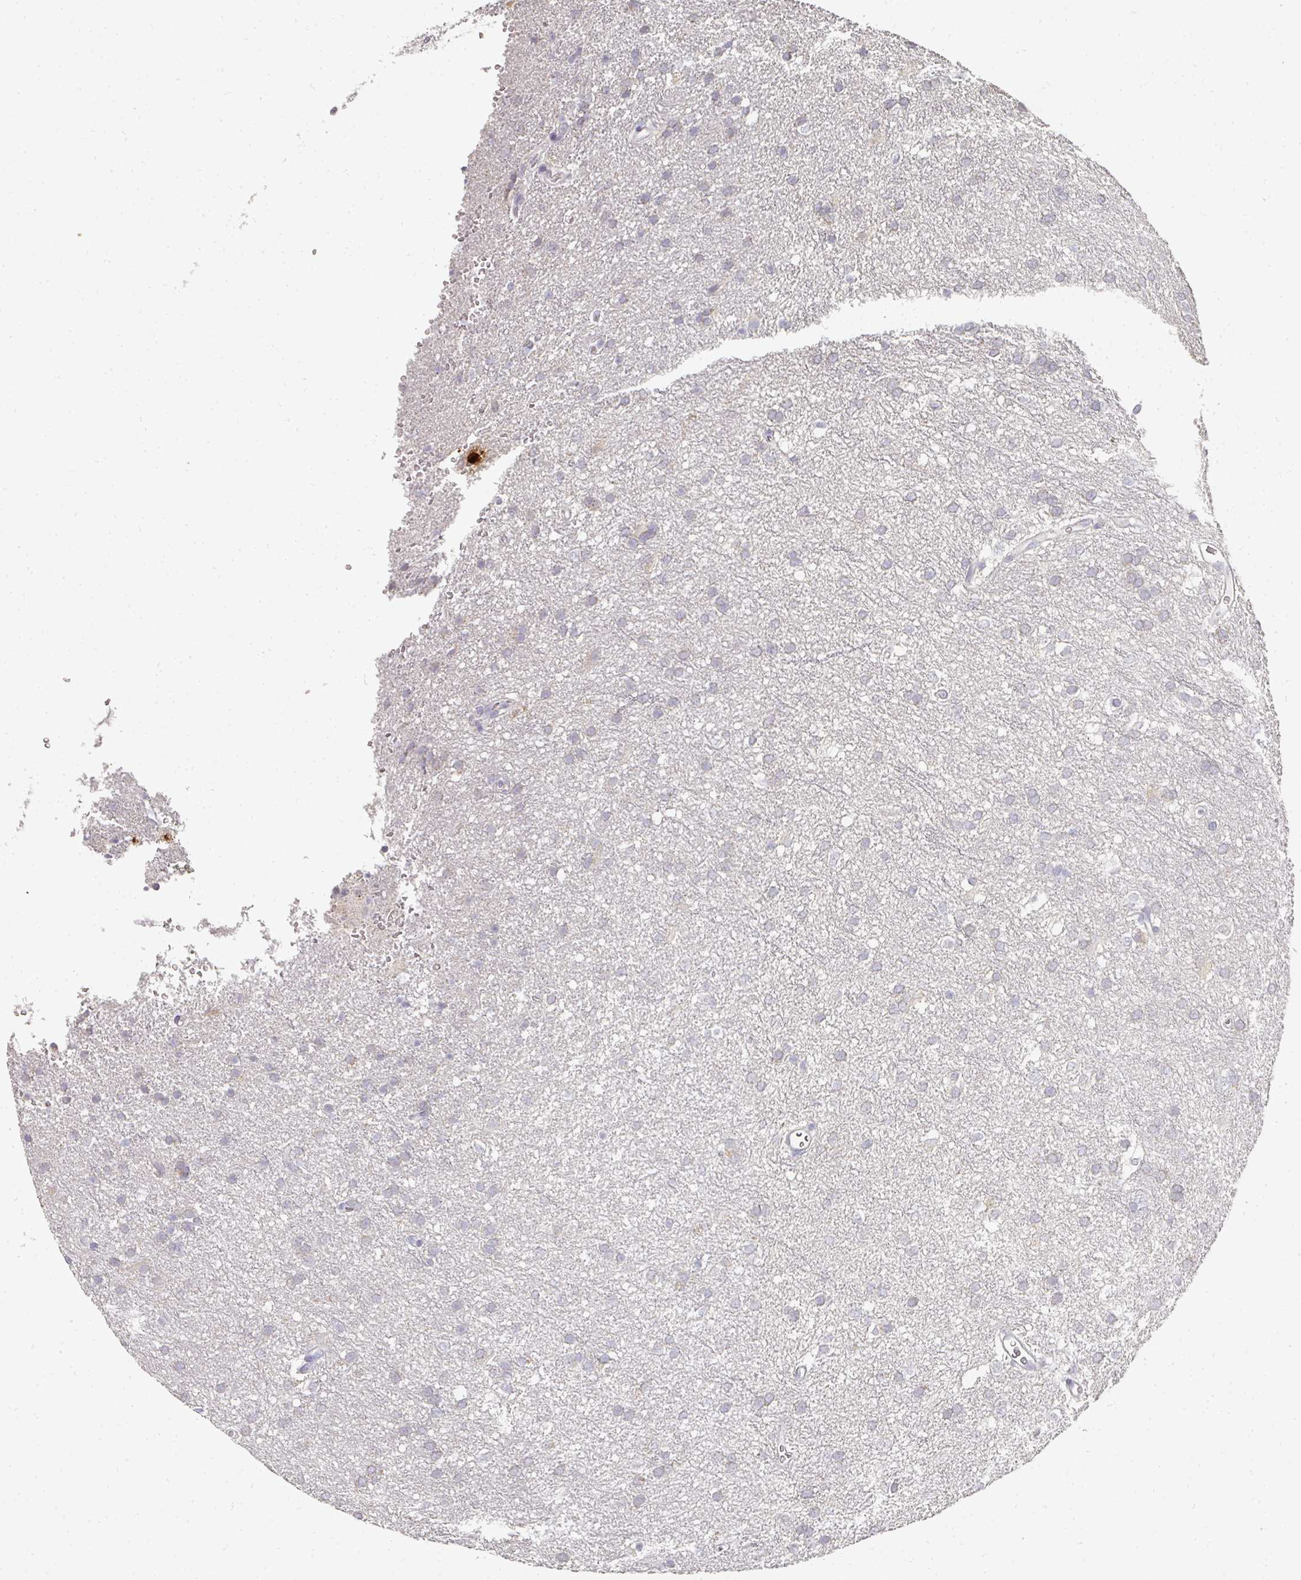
{"staining": {"intensity": "negative", "quantity": "none", "location": "none"}, "tissue": "glioma", "cell_type": "Tumor cells", "image_type": "cancer", "snomed": [{"axis": "morphology", "description": "Glioma, malignant, Low grade"}, {"axis": "topography", "description": "Brain"}], "caption": "A micrograph of glioma stained for a protein demonstrates no brown staining in tumor cells. (DAB (3,3'-diaminobenzidine) immunohistochemistry (IHC) visualized using brightfield microscopy, high magnification).", "gene": "CAMP", "patient": {"sex": "female", "age": 33}}